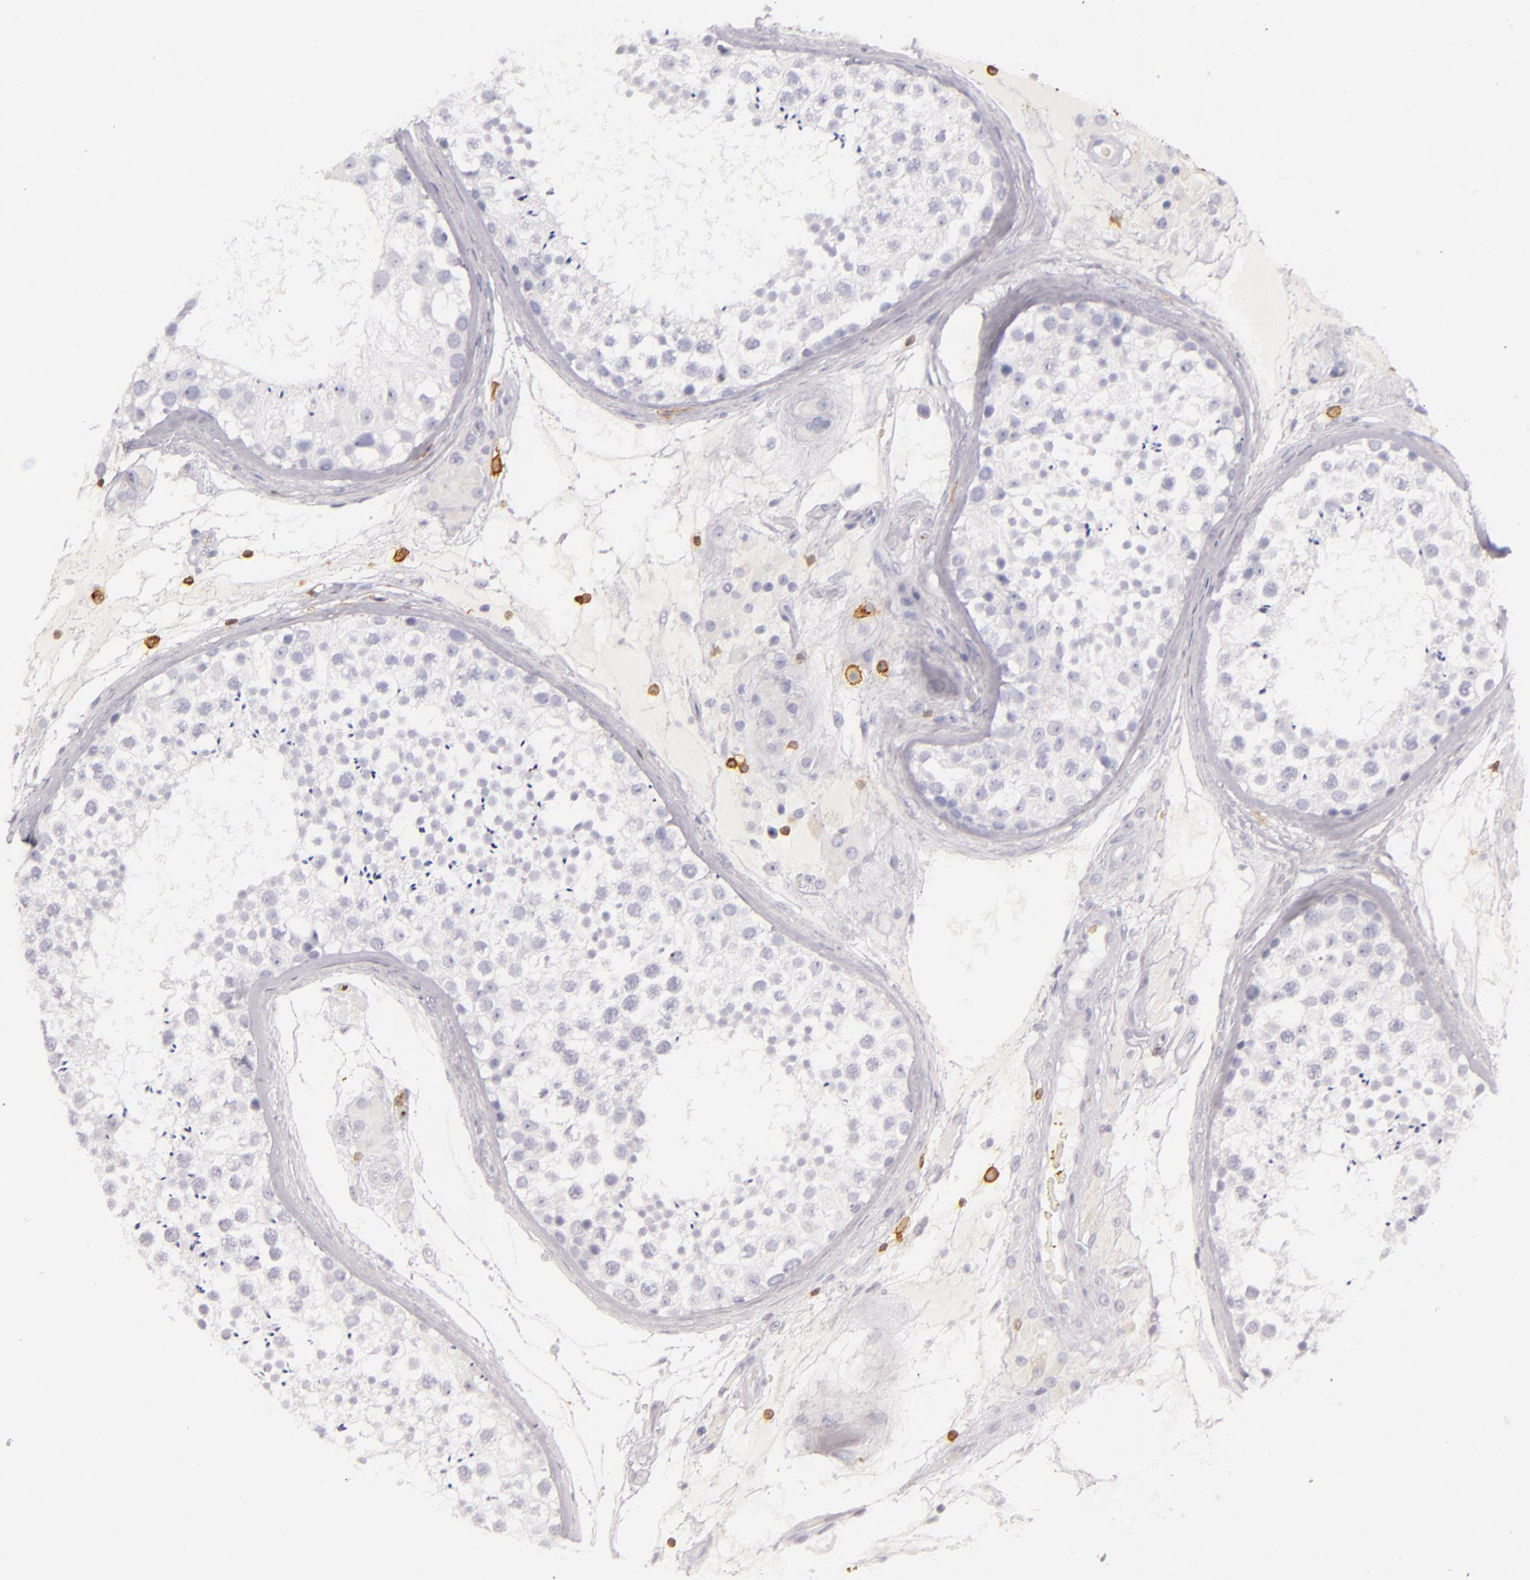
{"staining": {"intensity": "negative", "quantity": "none", "location": "none"}, "tissue": "testis", "cell_type": "Cells in seminiferous ducts", "image_type": "normal", "snomed": [{"axis": "morphology", "description": "Normal tissue, NOS"}, {"axis": "topography", "description": "Testis"}], "caption": "Testis was stained to show a protein in brown. There is no significant staining in cells in seminiferous ducts. The staining was performed using DAB to visualize the protein expression in brown, while the nuclei were stained in blue with hematoxylin (Magnification: 20x).", "gene": "LAT", "patient": {"sex": "male", "age": 46}}